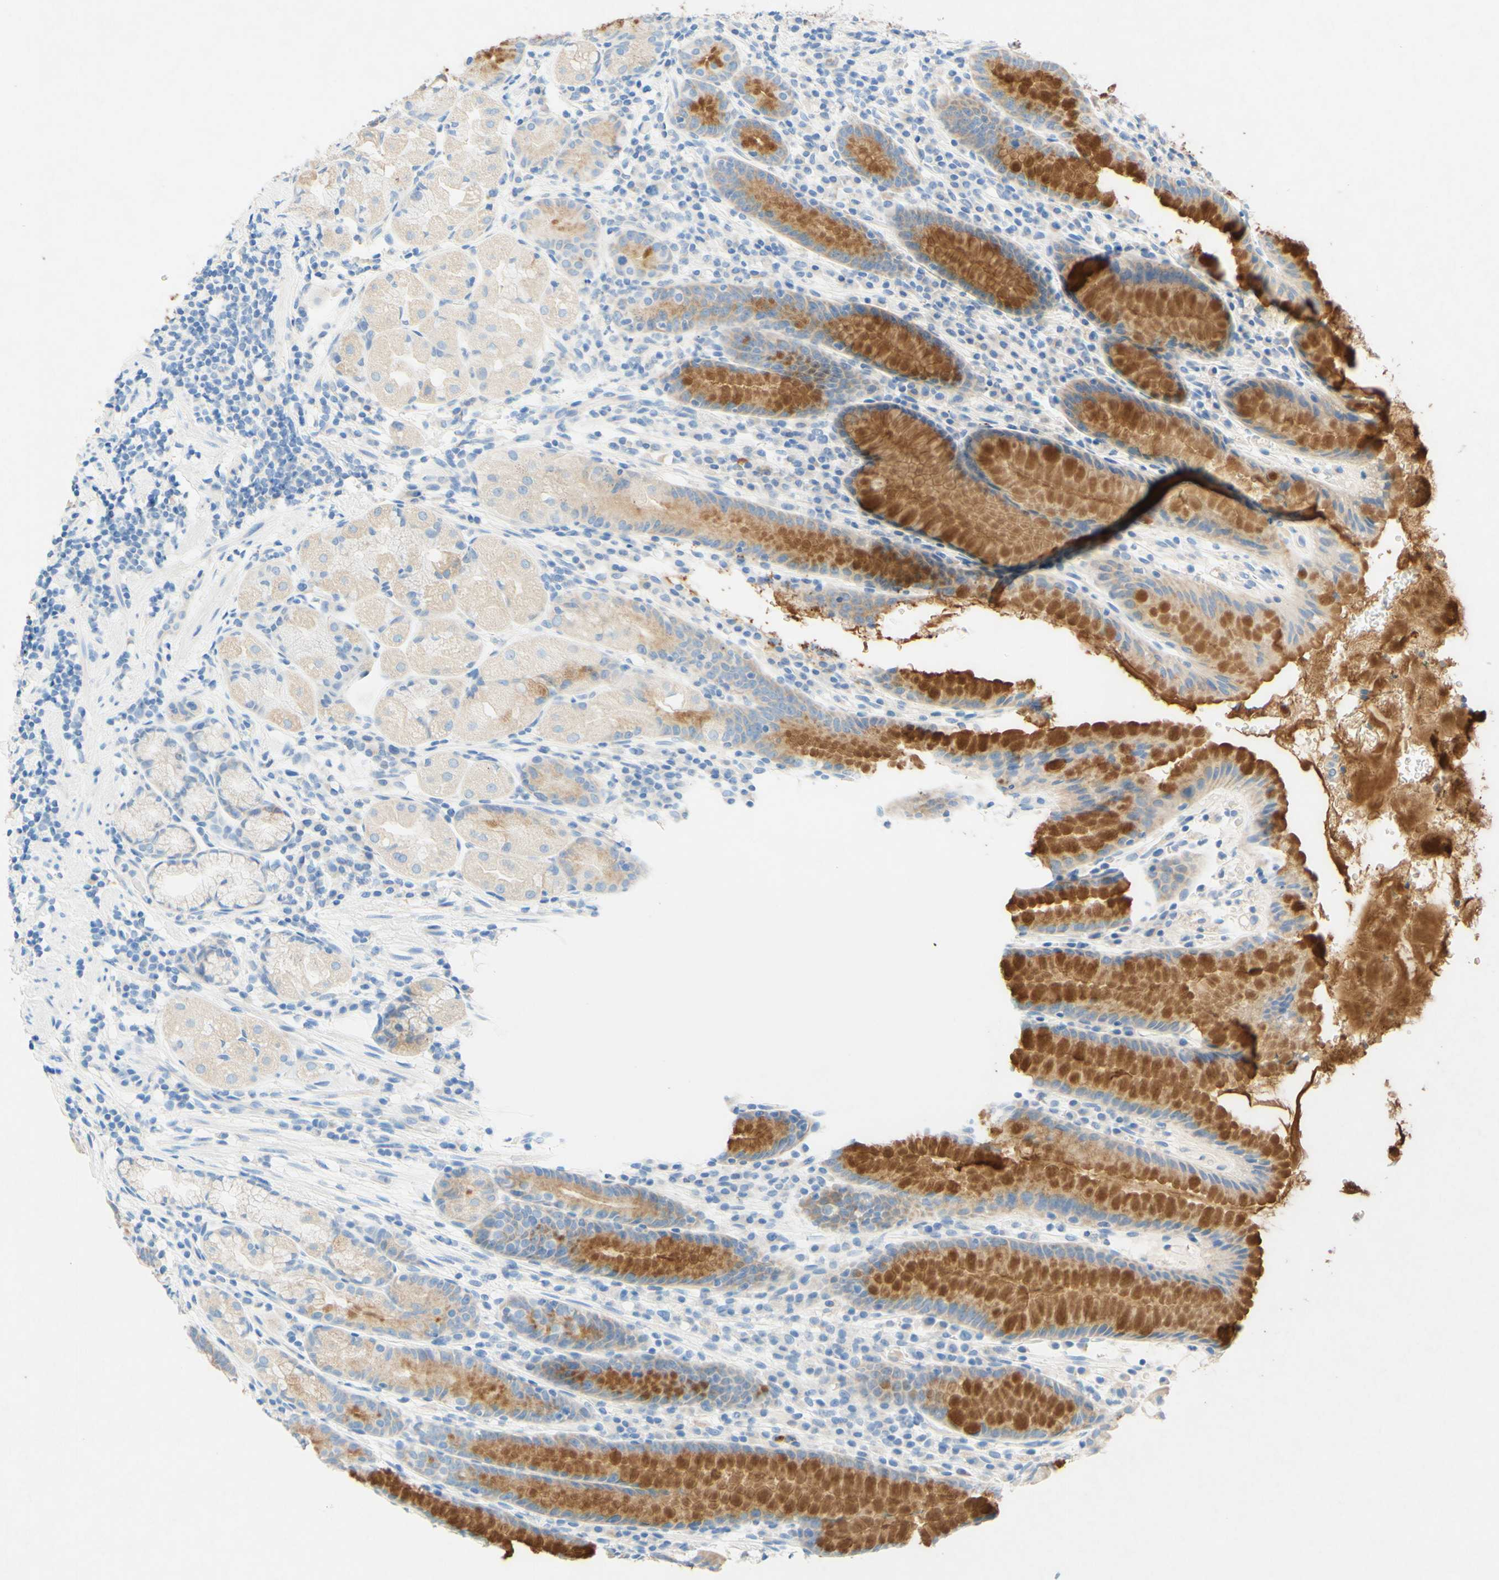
{"staining": {"intensity": "moderate", "quantity": "25%-75%", "location": "cytoplasmic/membranous"}, "tissue": "stomach", "cell_type": "Glandular cells", "image_type": "normal", "snomed": [{"axis": "morphology", "description": "Normal tissue, NOS"}, {"axis": "morphology", "description": "Inflammation, NOS"}, {"axis": "topography", "description": "Stomach, lower"}], "caption": "Immunohistochemistry (IHC) of unremarkable stomach demonstrates medium levels of moderate cytoplasmic/membranous expression in approximately 25%-75% of glandular cells. Nuclei are stained in blue.", "gene": "SLC46A1", "patient": {"sex": "male", "age": 59}}